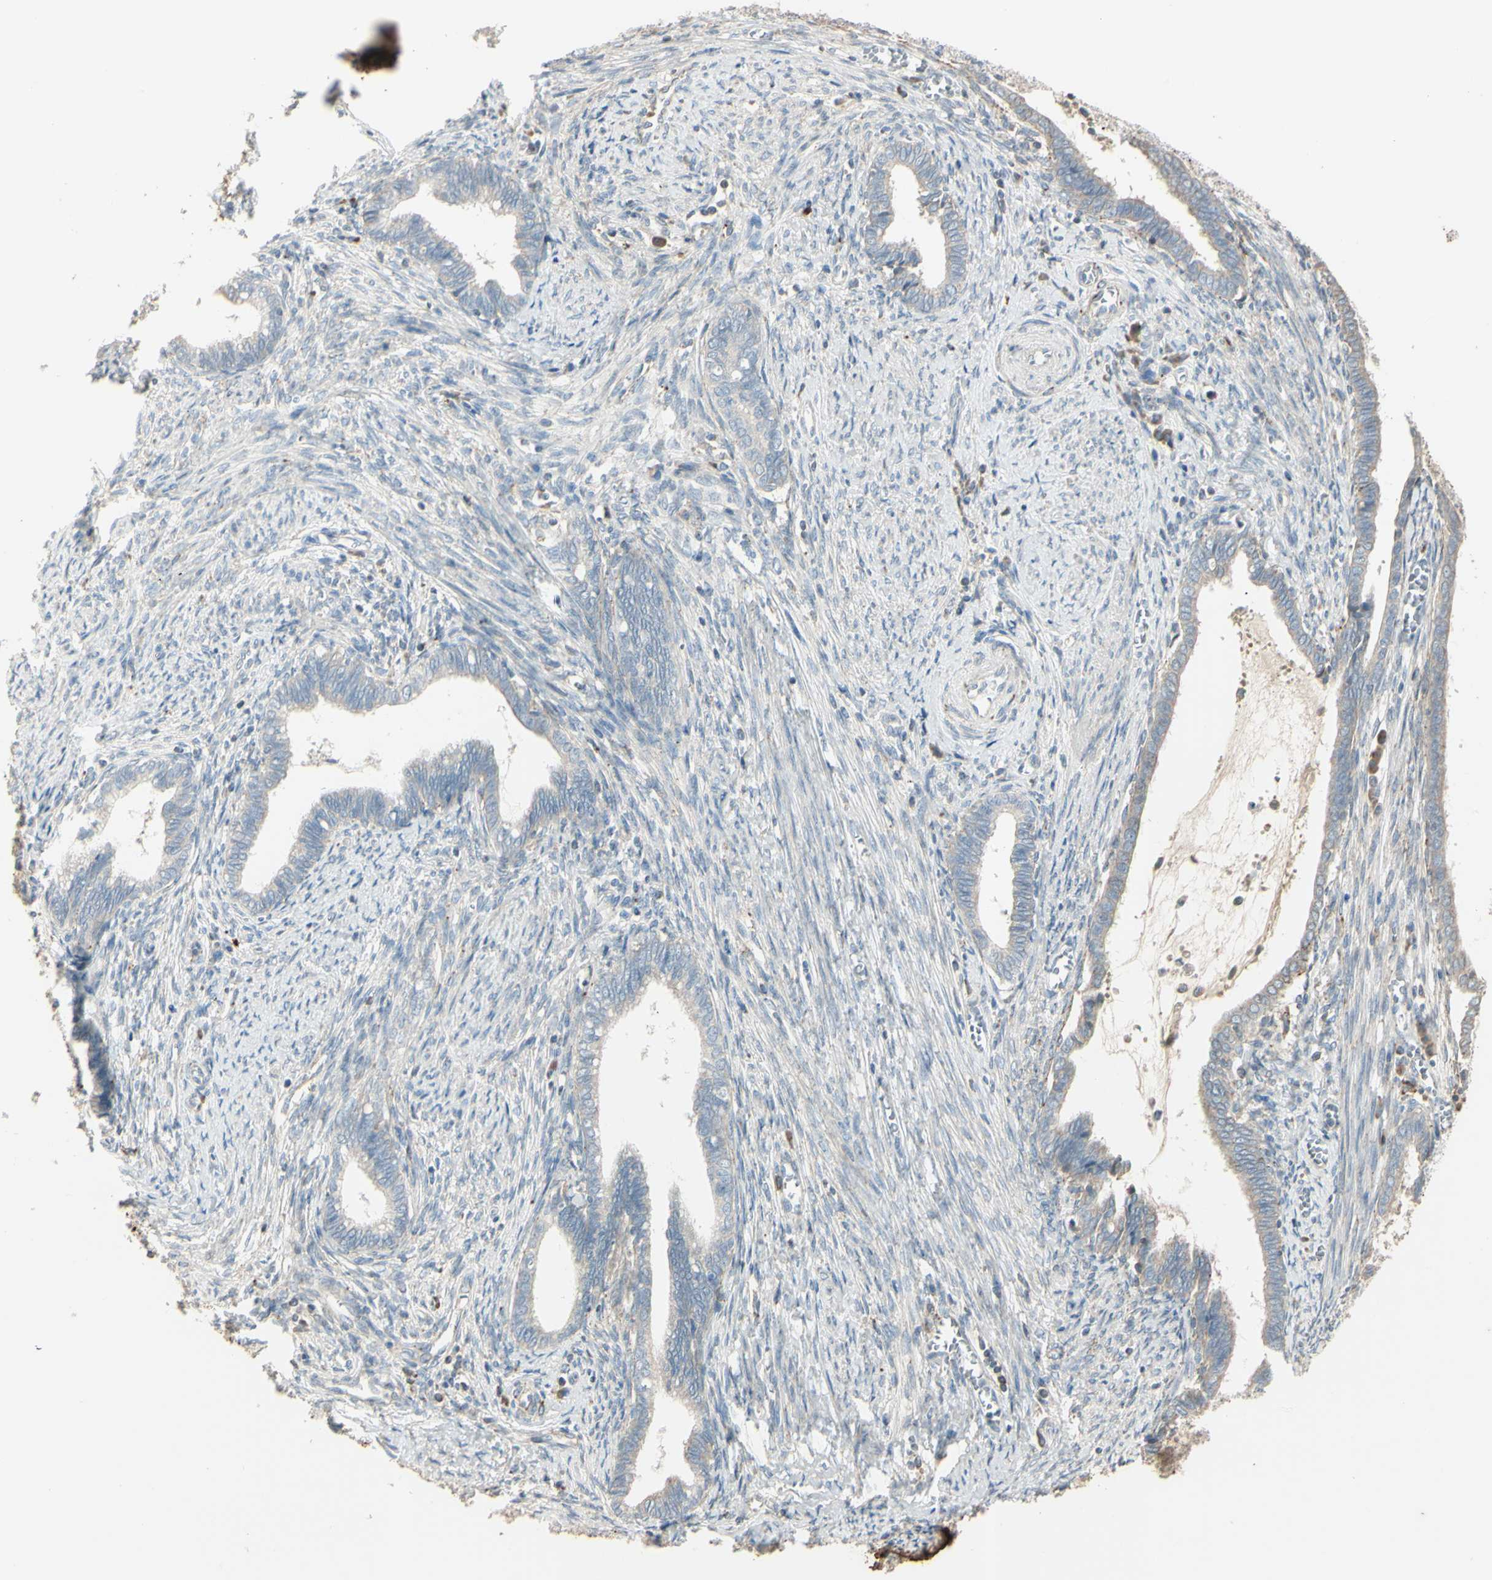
{"staining": {"intensity": "weak", "quantity": "25%-75%", "location": "cytoplasmic/membranous"}, "tissue": "cervical cancer", "cell_type": "Tumor cells", "image_type": "cancer", "snomed": [{"axis": "morphology", "description": "Adenocarcinoma, NOS"}, {"axis": "topography", "description": "Cervix"}], "caption": "Brown immunohistochemical staining in human cervical cancer reveals weak cytoplasmic/membranous positivity in approximately 25%-75% of tumor cells.", "gene": "ANGPTL1", "patient": {"sex": "female", "age": 44}}